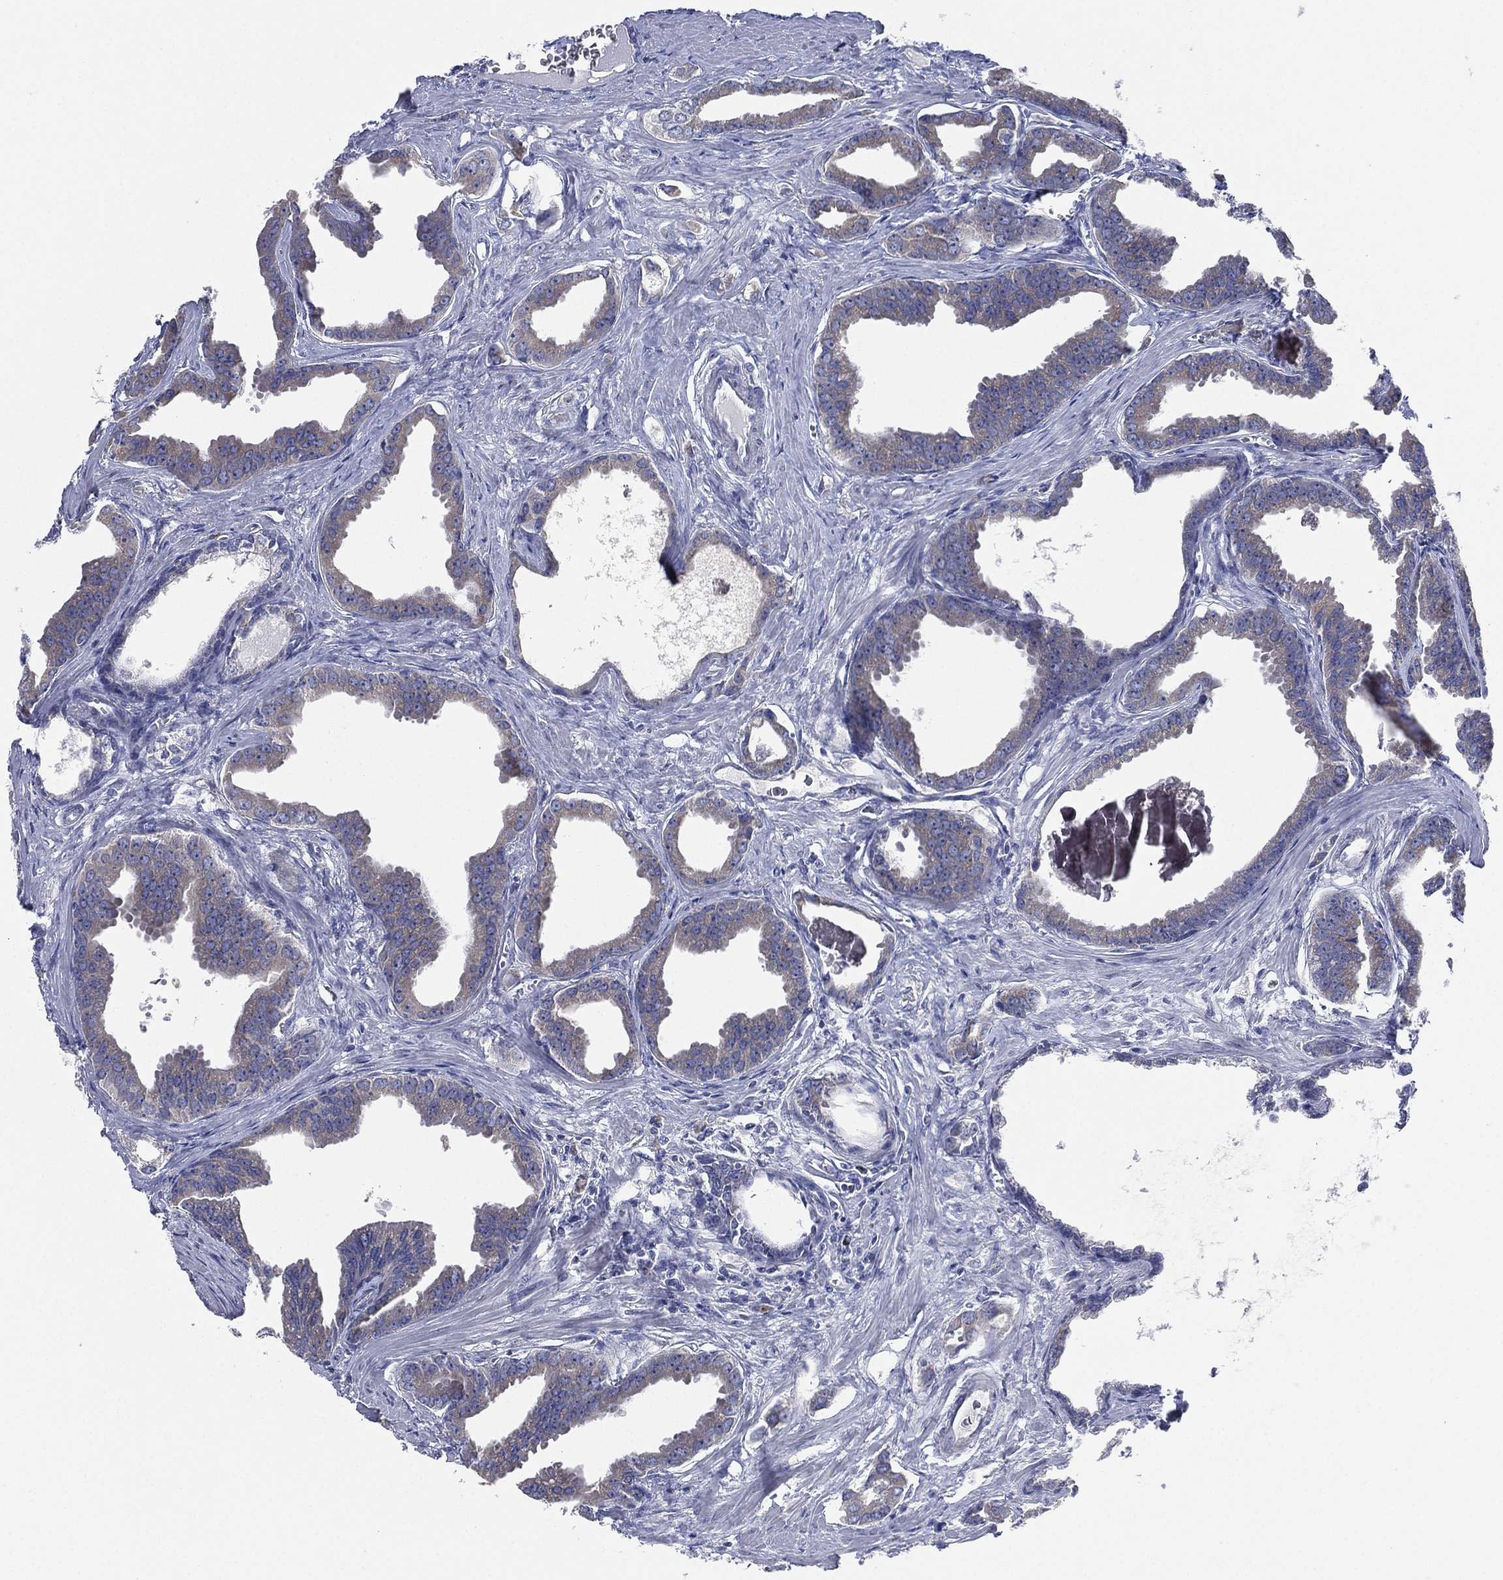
{"staining": {"intensity": "weak", "quantity": "<25%", "location": "cytoplasmic/membranous"}, "tissue": "prostate cancer", "cell_type": "Tumor cells", "image_type": "cancer", "snomed": [{"axis": "morphology", "description": "Adenocarcinoma, NOS"}, {"axis": "topography", "description": "Prostate"}], "caption": "Protein analysis of prostate cancer displays no significant expression in tumor cells. (Stains: DAB (3,3'-diaminobenzidine) IHC with hematoxylin counter stain, Microscopy: brightfield microscopy at high magnification).", "gene": "ATP8A2", "patient": {"sex": "male", "age": 66}}